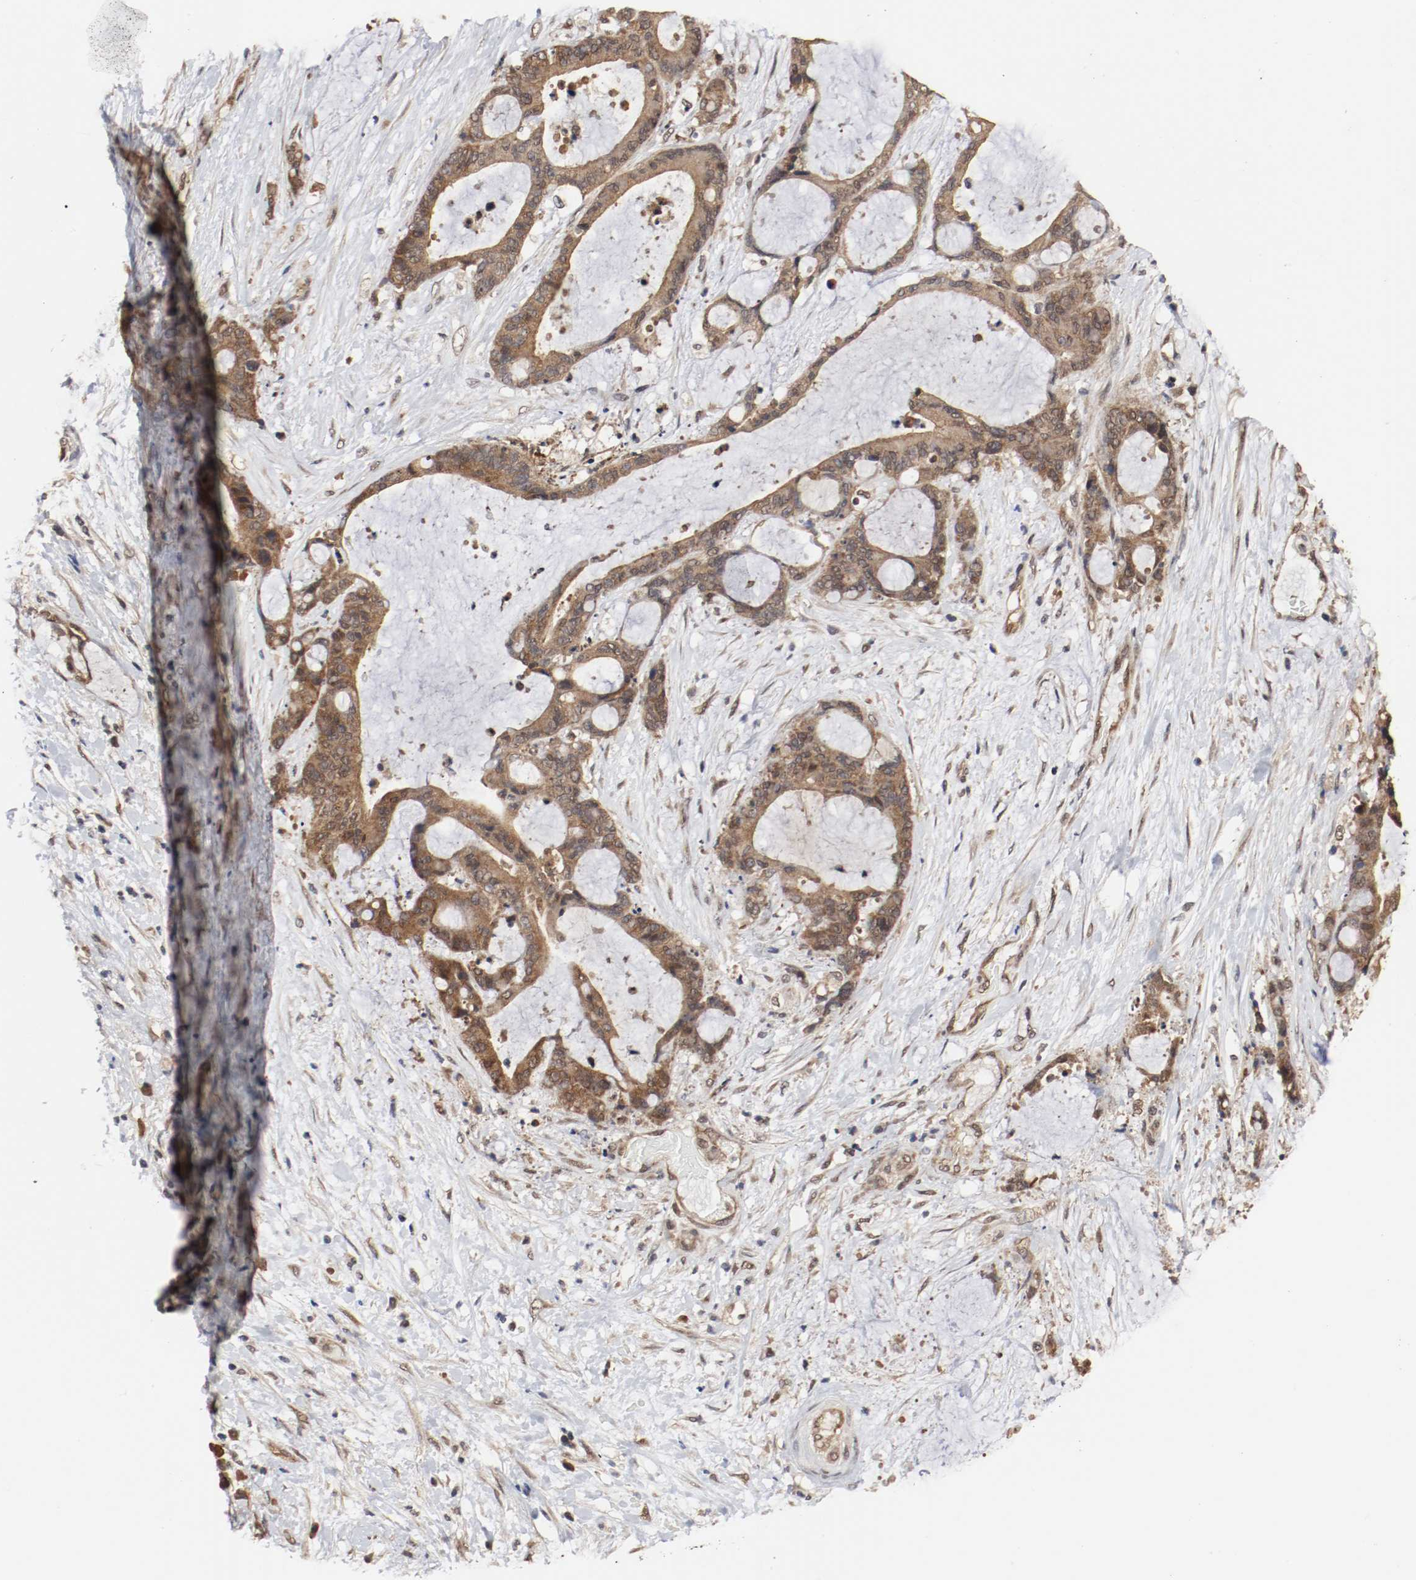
{"staining": {"intensity": "moderate", "quantity": ">75%", "location": "cytoplasmic/membranous"}, "tissue": "liver cancer", "cell_type": "Tumor cells", "image_type": "cancer", "snomed": [{"axis": "morphology", "description": "Cholangiocarcinoma"}, {"axis": "topography", "description": "Liver"}], "caption": "Liver cancer stained with a protein marker demonstrates moderate staining in tumor cells.", "gene": "AFG3L2", "patient": {"sex": "female", "age": 73}}